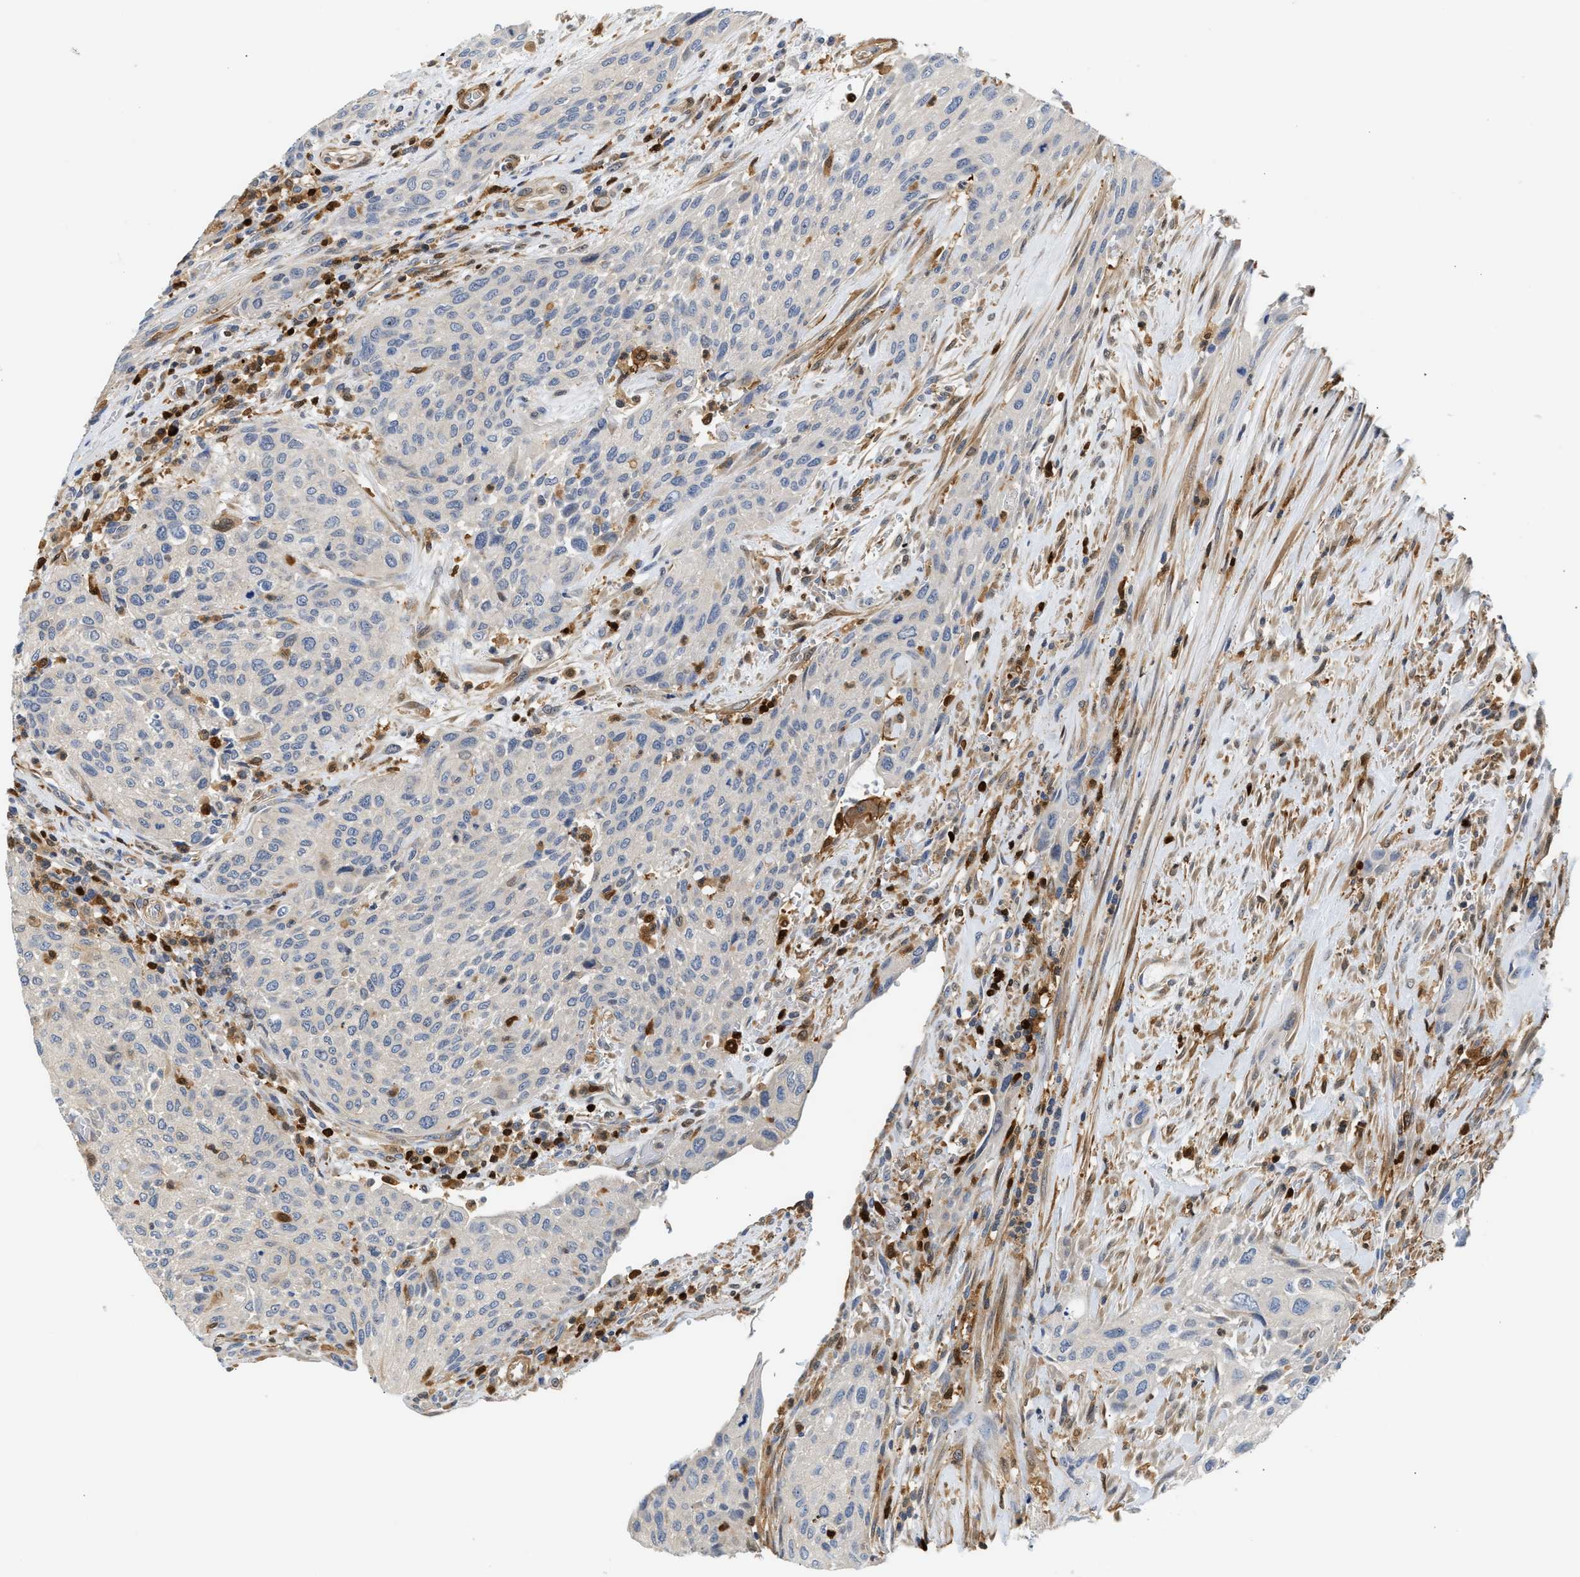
{"staining": {"intensity": "moderate", "quantity": "<25%", "location": "cytoplasmic/membranous,nuclear"}, "tissue": "urothelial cancer", "cell_type": "Tumor cells", "image_type": "cancer", "snomed": [{"axis": "morphology", "description": "Urothelial carcinoma, Low grade"}, {"axis": "morphology", "description": "Urothelial carcinoma, High grade"}, {"axis": "topography", "description": "Urinary bladder"}], "caption": "DAB immunohistochemical staining of urothelial cancer shows moderate cytoplasmic/membranous and nuclear protein expression in about <25% of tumor cells.", "gene": "SLIT2", "patient": {"sex": "male", "age": 35}}